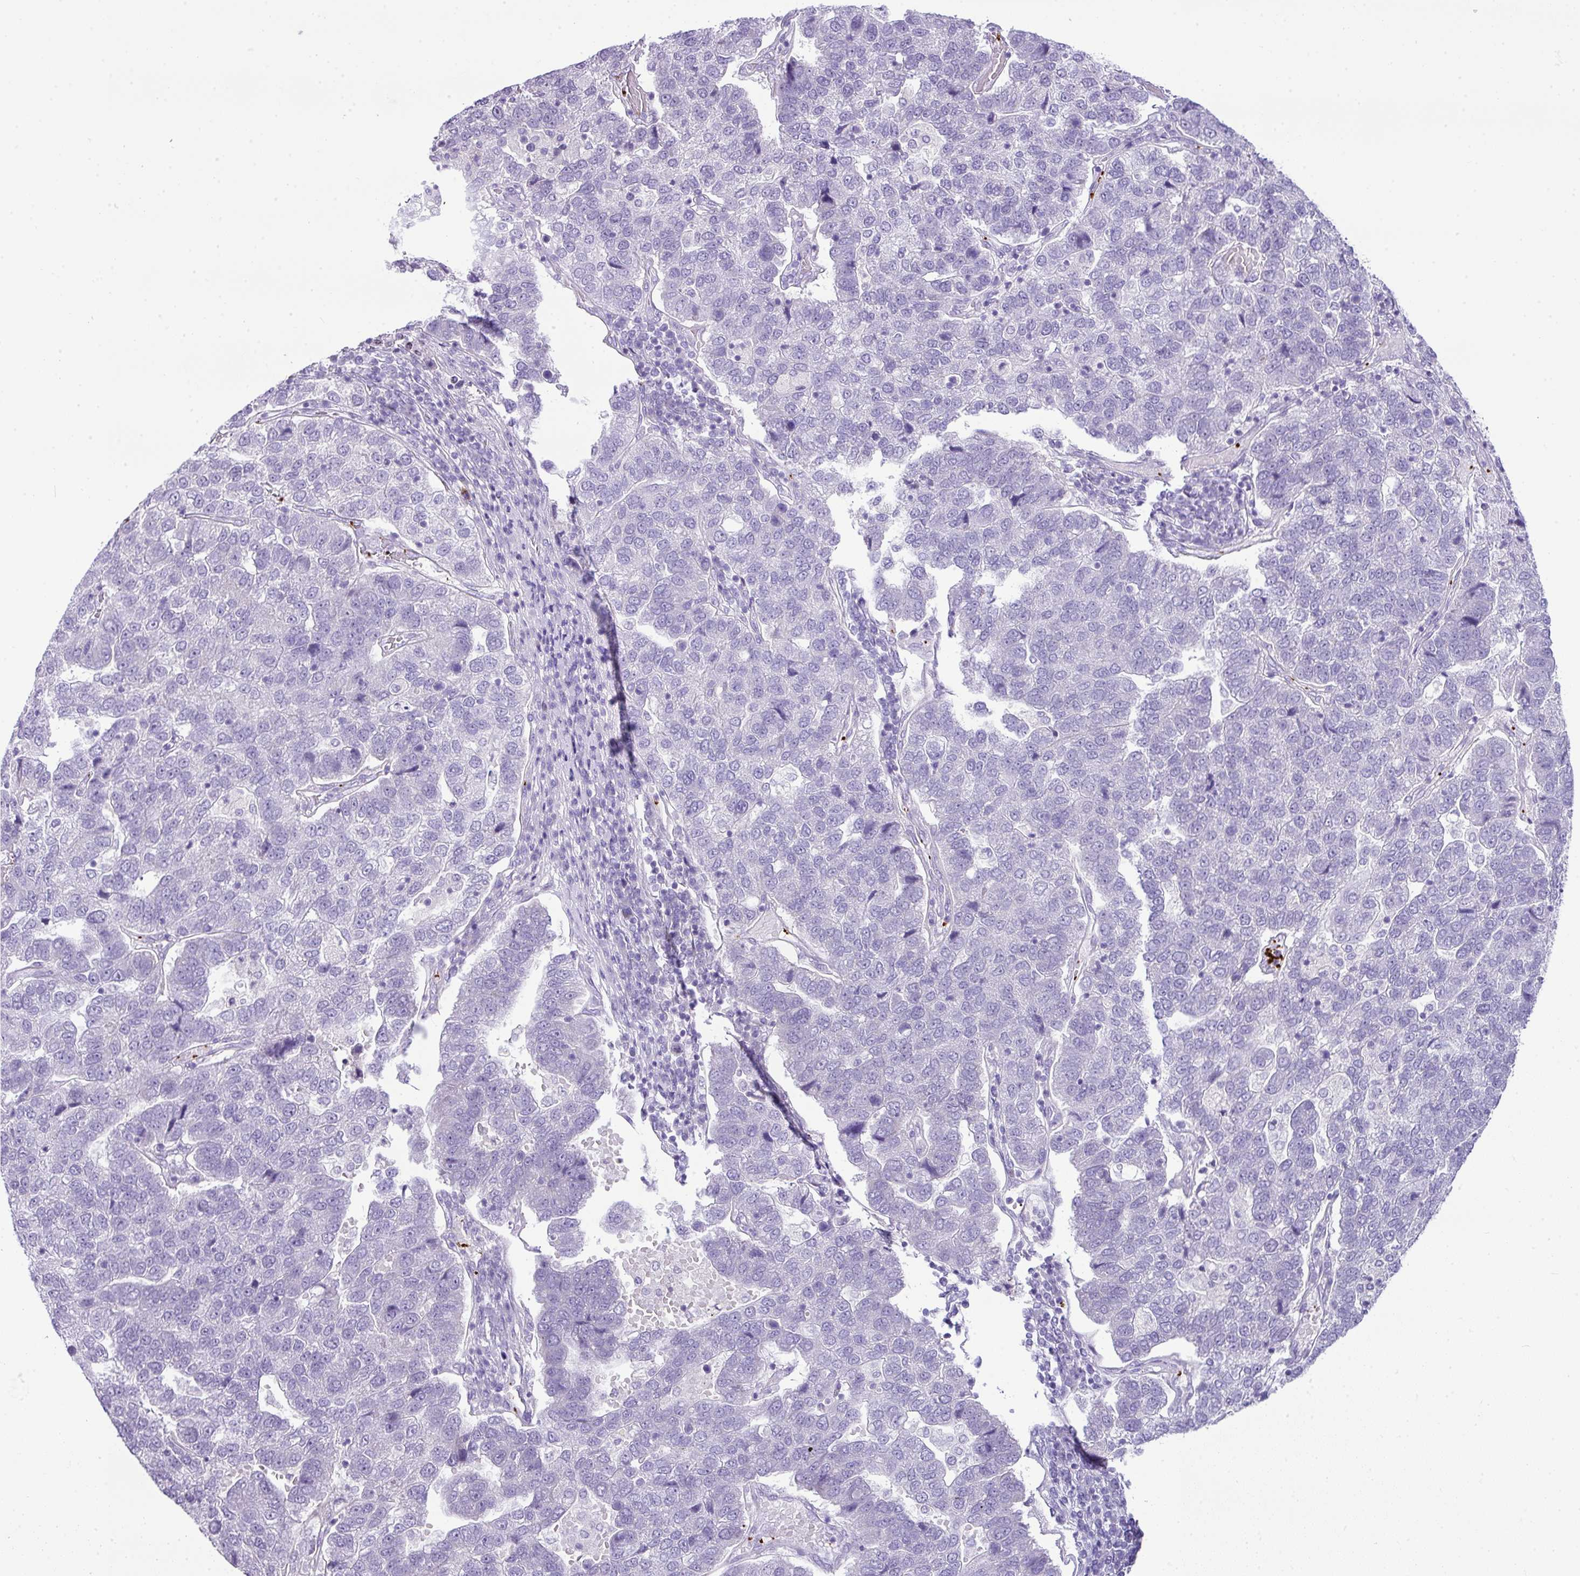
{"staining": {"intensity": "negative", "quantity": "none", "location": "none"}, "tissue": "pancreatic cancer", "cell_type": "Tumor cells", "image_type": "cancer", "snomed": [{"axis": "morphology", "description": "Adenocarcinoma, NOS"}, {"axis": "topography", "description": "Pancreas"}], "caption": "IHC of human pancreatic cancer (adenocarcinoma) reveals no expression in tumor cells.", "gene": "CMTM5", "patient": {"sex": "female", "age": 61}}